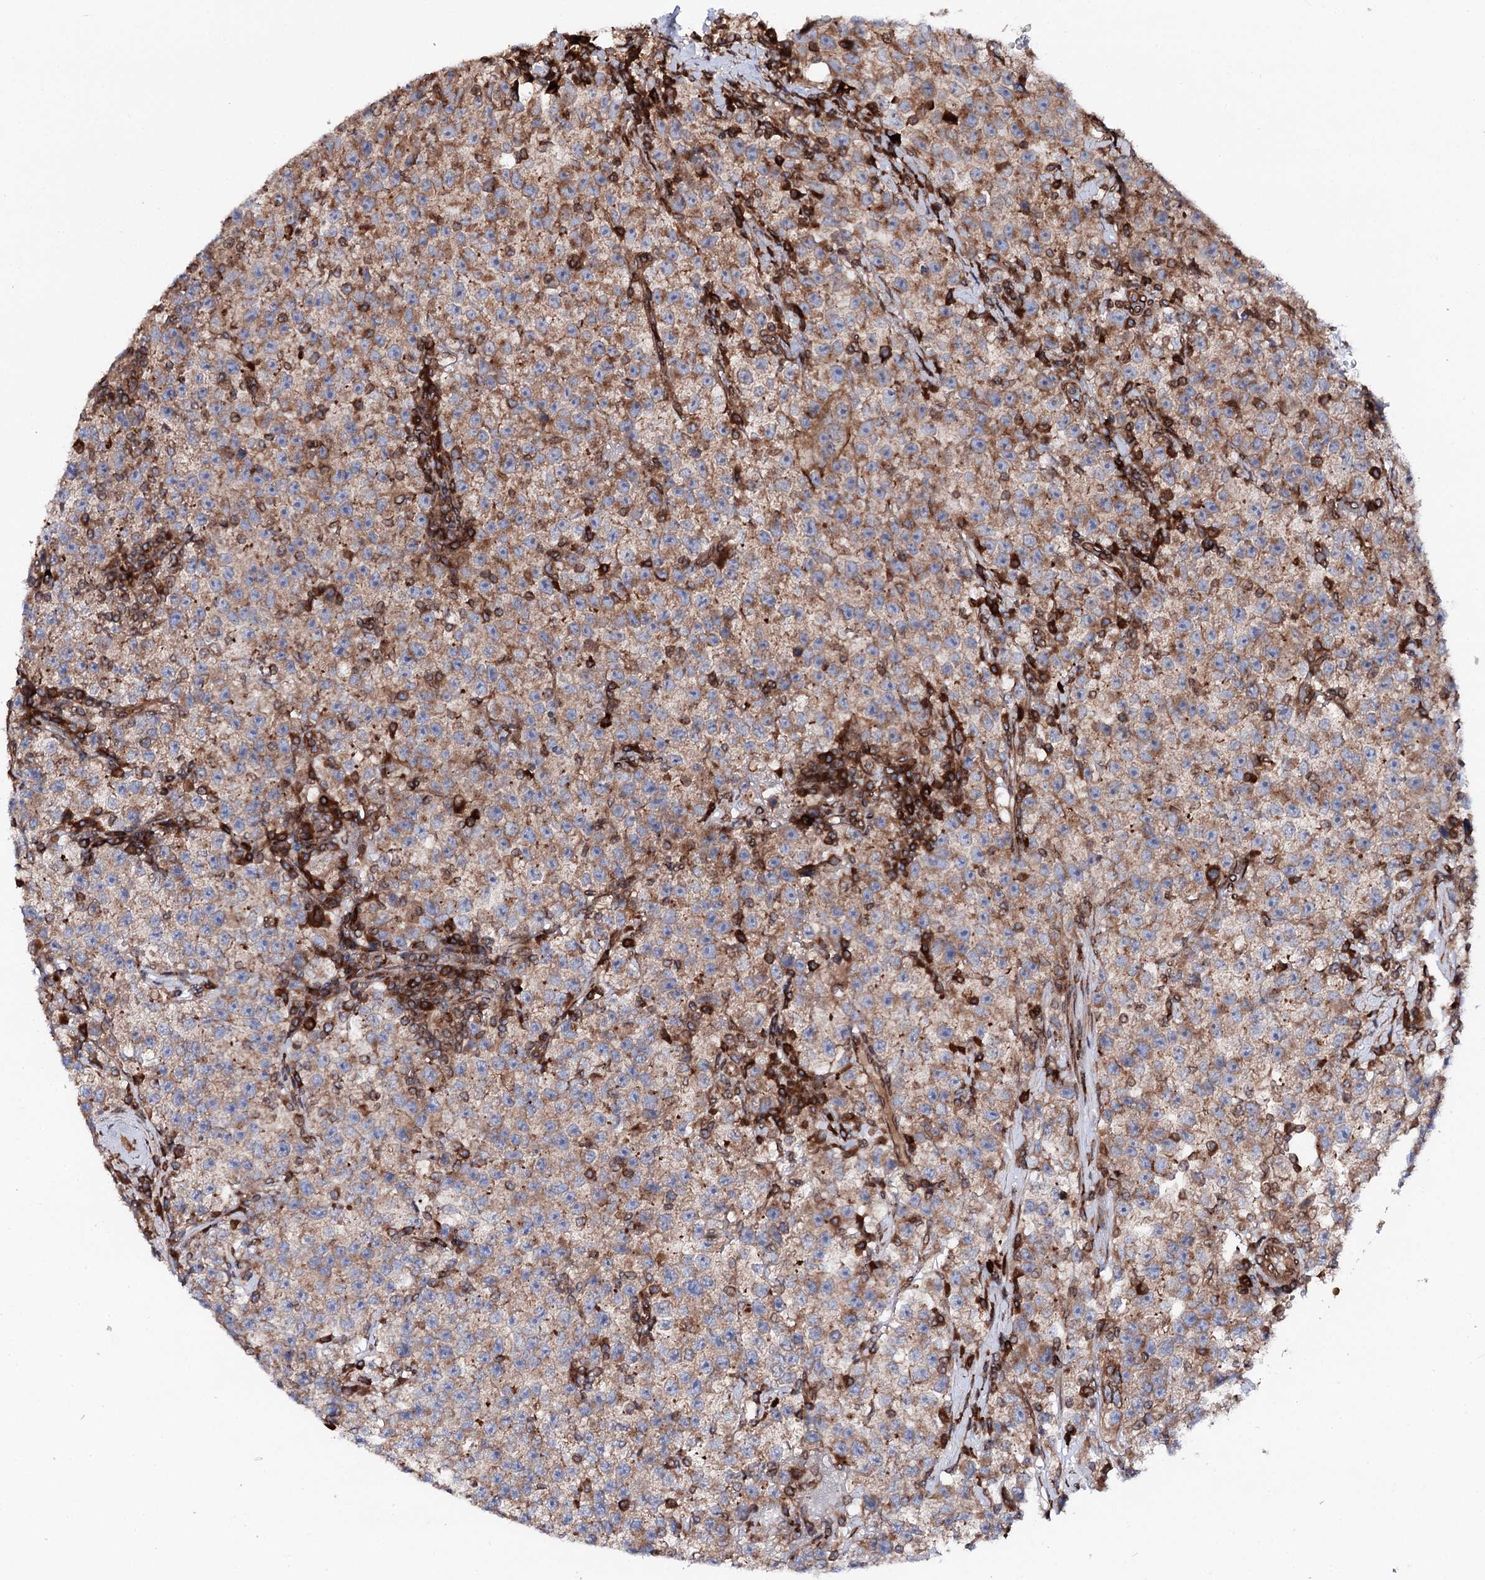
{"staining": {"intensity": "moderate", "quantity": "25%-75%", "location": "cytoplasmic/membranous"}, "tissue": "testis cancer", "cell_type": "Tumor cells", "image_type": "cancer", "snomed": [{"axis": "morphology", "description": "Seminoma, NOS"}, {"axis": "topography", "description": "Testis"}], "caption": "Testis cancer stained with DAB (3,3'-diaminobenzidine) immunohistochemistry demonstrates medium levels of moderate cytoplasmic/membranous staining in about 25%-75% of tumor cells. Ihc stains the protein in brown and the nuclei are stained blue.", "gene": "FGFR1OP2", "patient": {"sex": "male", "age": 22}}